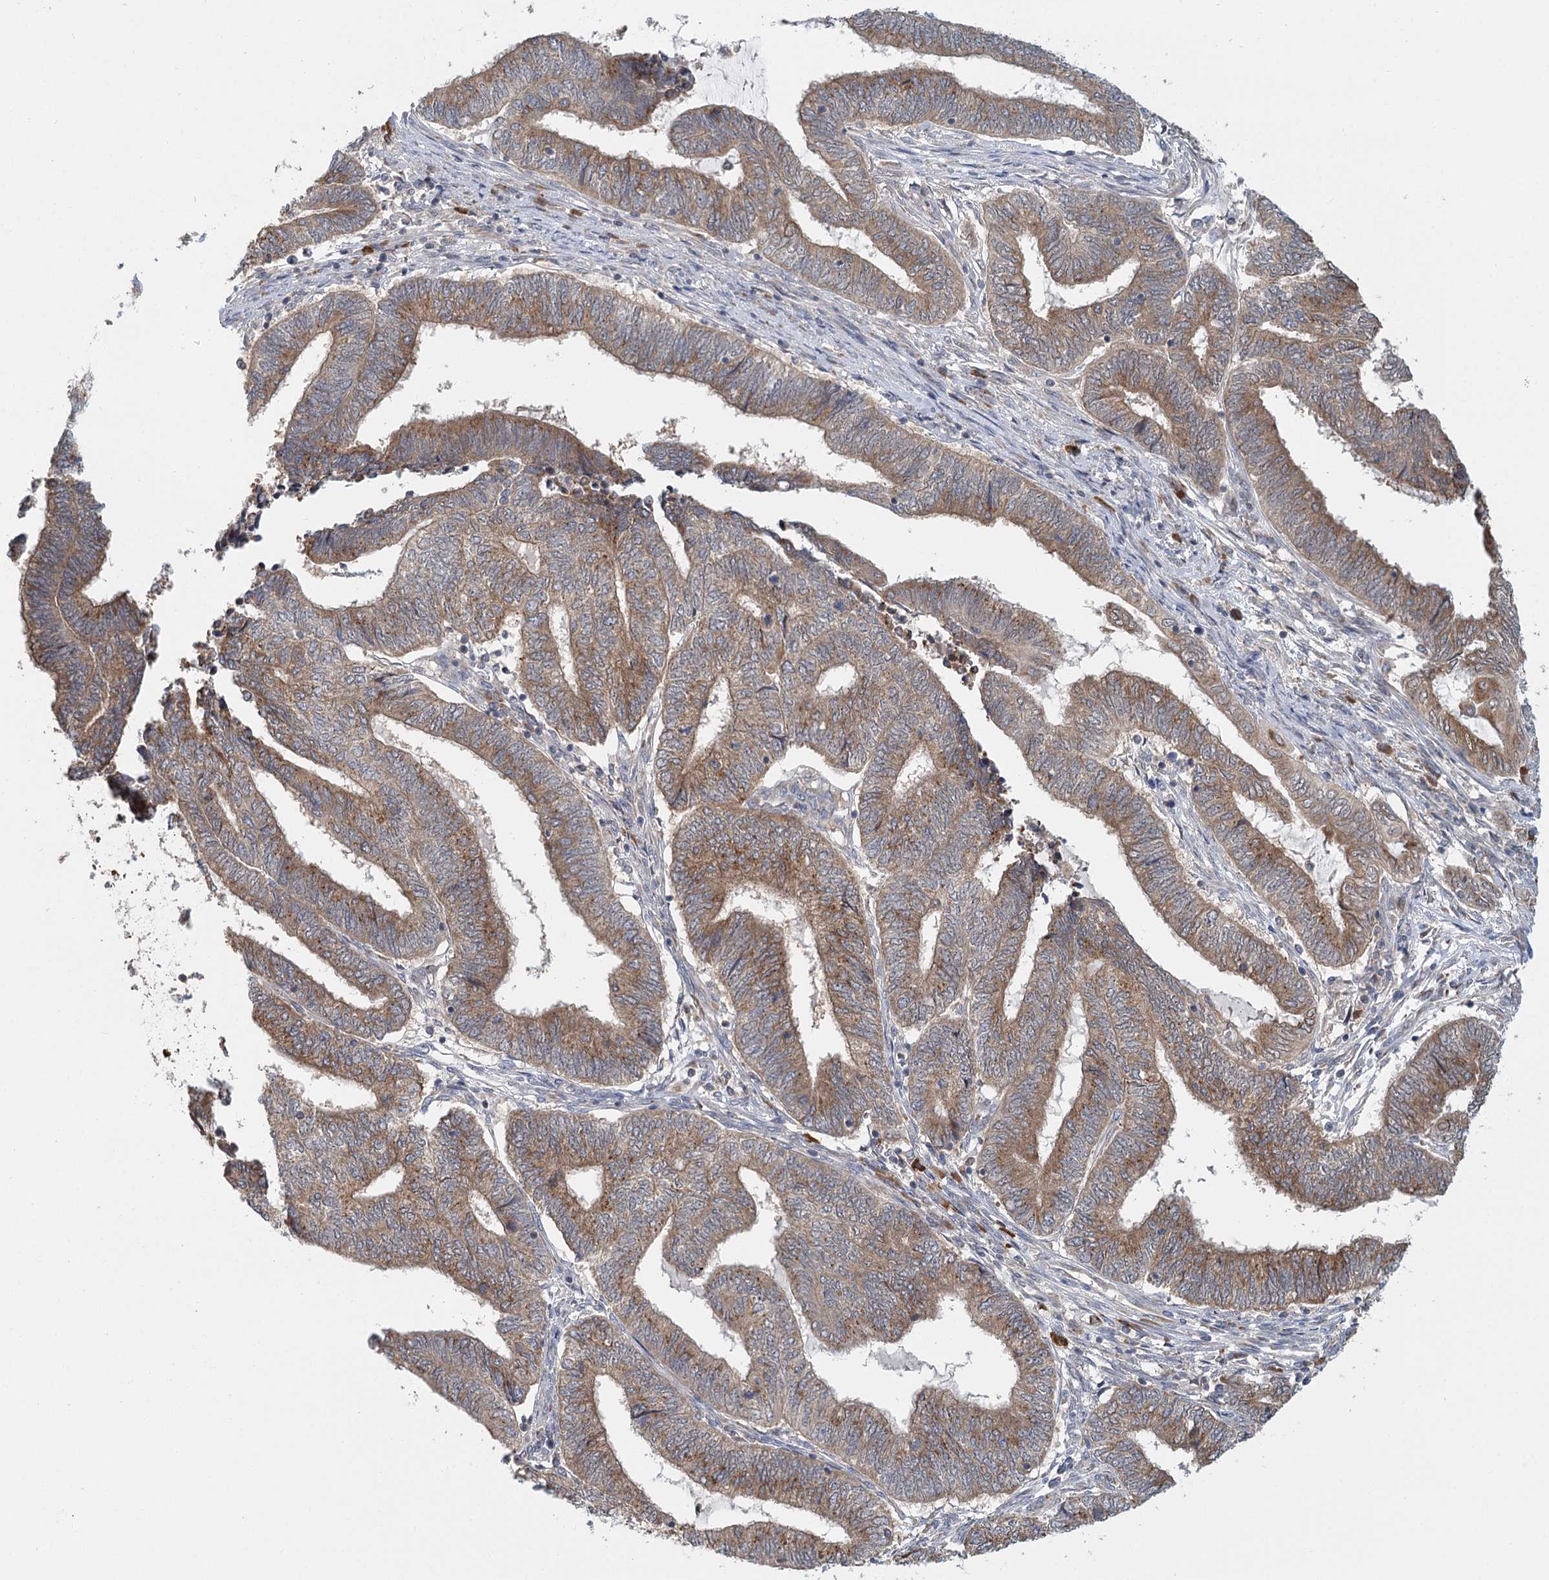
{"staining": {"intensity": "moderate", "quantity": ">75%", "location": "cytoplasmic/membranous"}, "tissue": "endometrial cancer", "cell_type": "Tumor cells", "image_type": "cancer", "snomed": [{"axis": "morphology", "description": "Adenocarcinoma, NOS"}, {"axis": "topography", "description": "Uterus"}, {"axis": "topography", "description": "Endometrium"}], "caption": "Moderate cytoplasmic/membranous expression for a protein is appreciated in approximately >75% of tumor cells of endometrial adenocarcinoma using immunohistochemistry (IHC).", "gene": "ADK", "patient": {"sex": "female", "age": 70}}